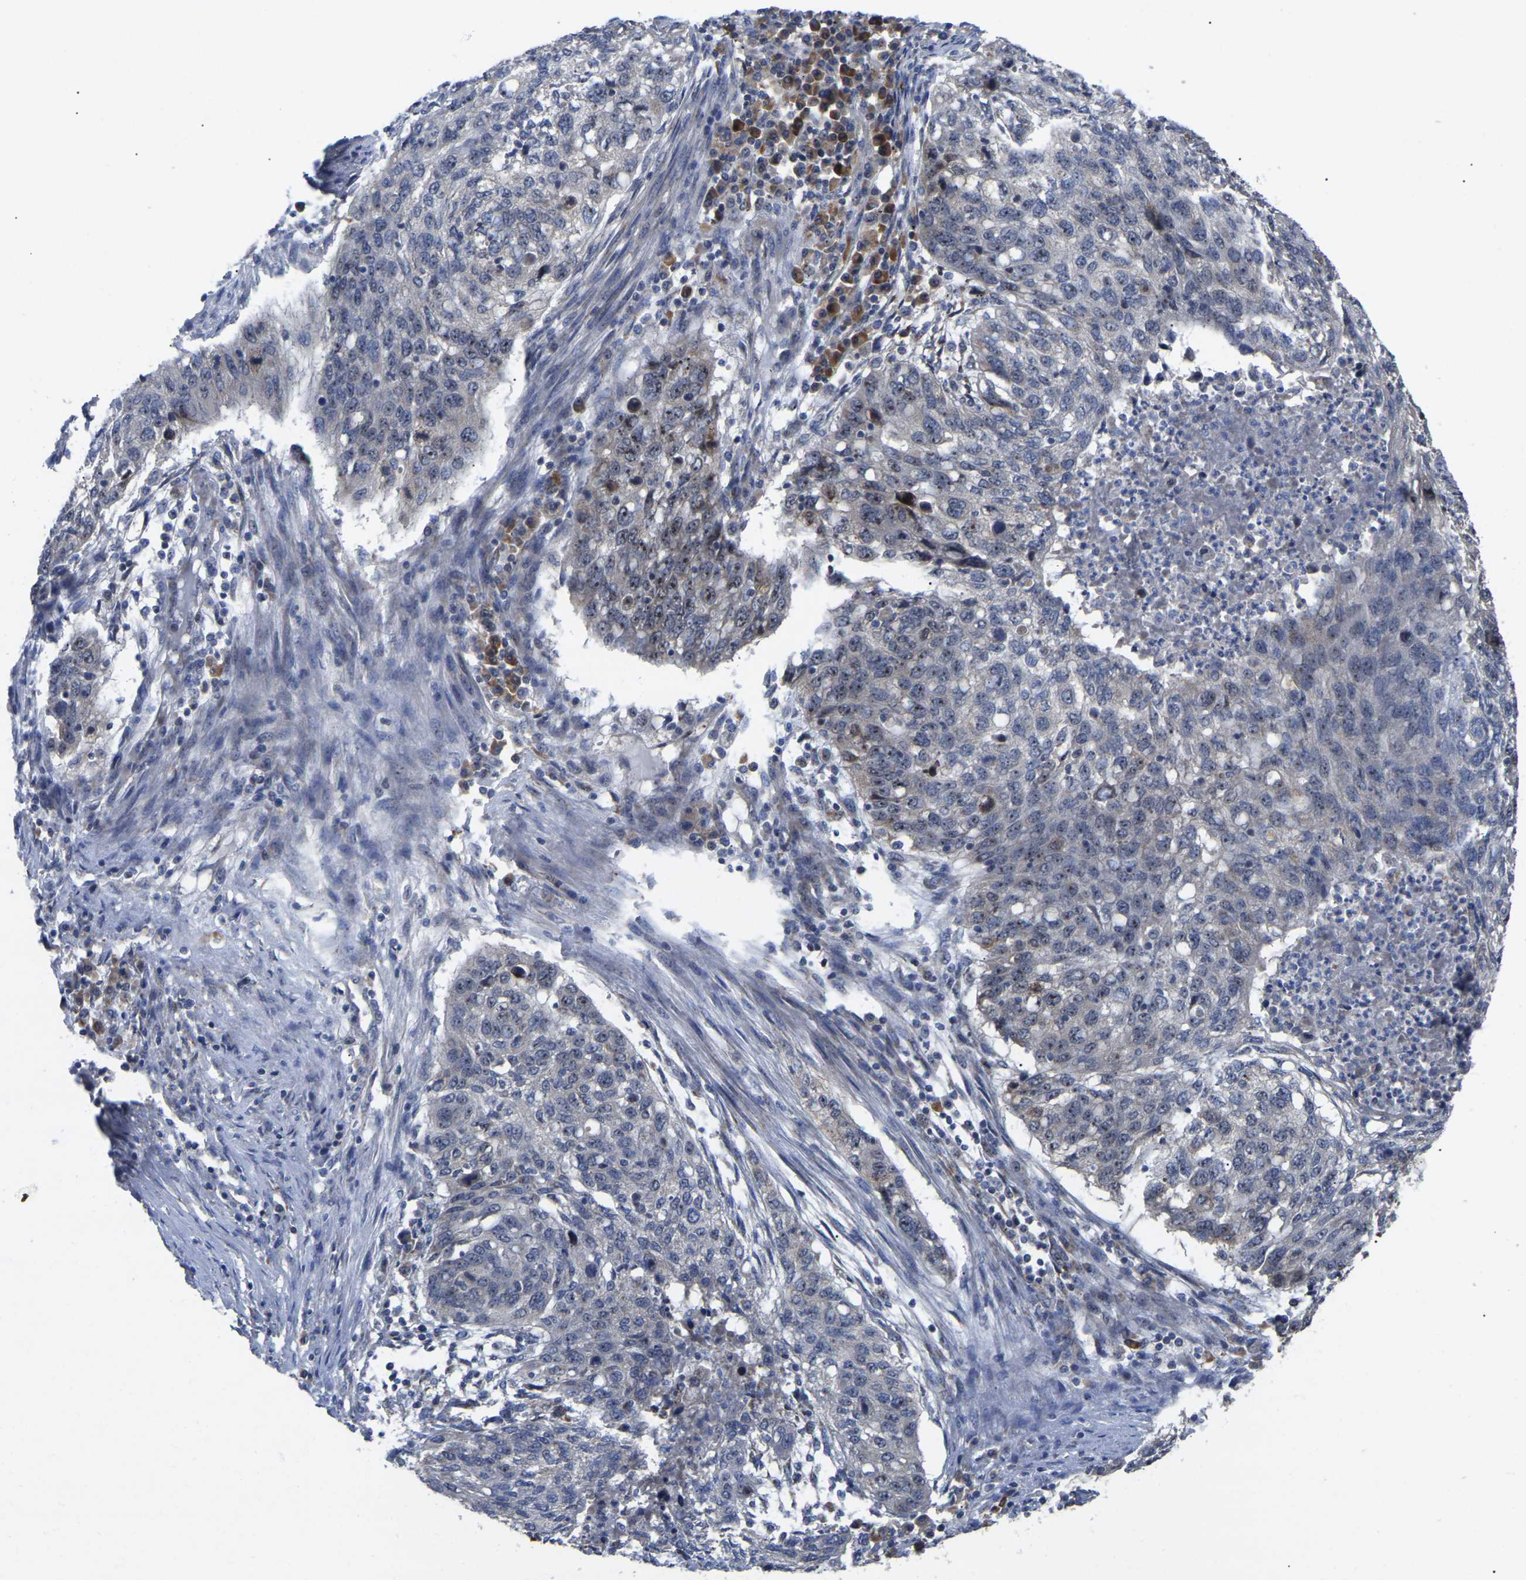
{"staining": {"intensity": "moderate", "quantity": "<25%", "location": "nuclear"}, "tissue": "lung cancer", "cell_type": "Tumor cells", "image_type": "cancer", "snomed": [{"axis": "morphology", "description": "Squamous cell carcinoma, NOS"}, {"axis": "topography", "description": "Lung"}], "caption": "Brown immunohistochemical staining in human lung cancer exhibits moderate nuclear positivity in about <25% of tumor cells.", "gene": "NOP53", "patient": {"sex": "female", "age": 63}}